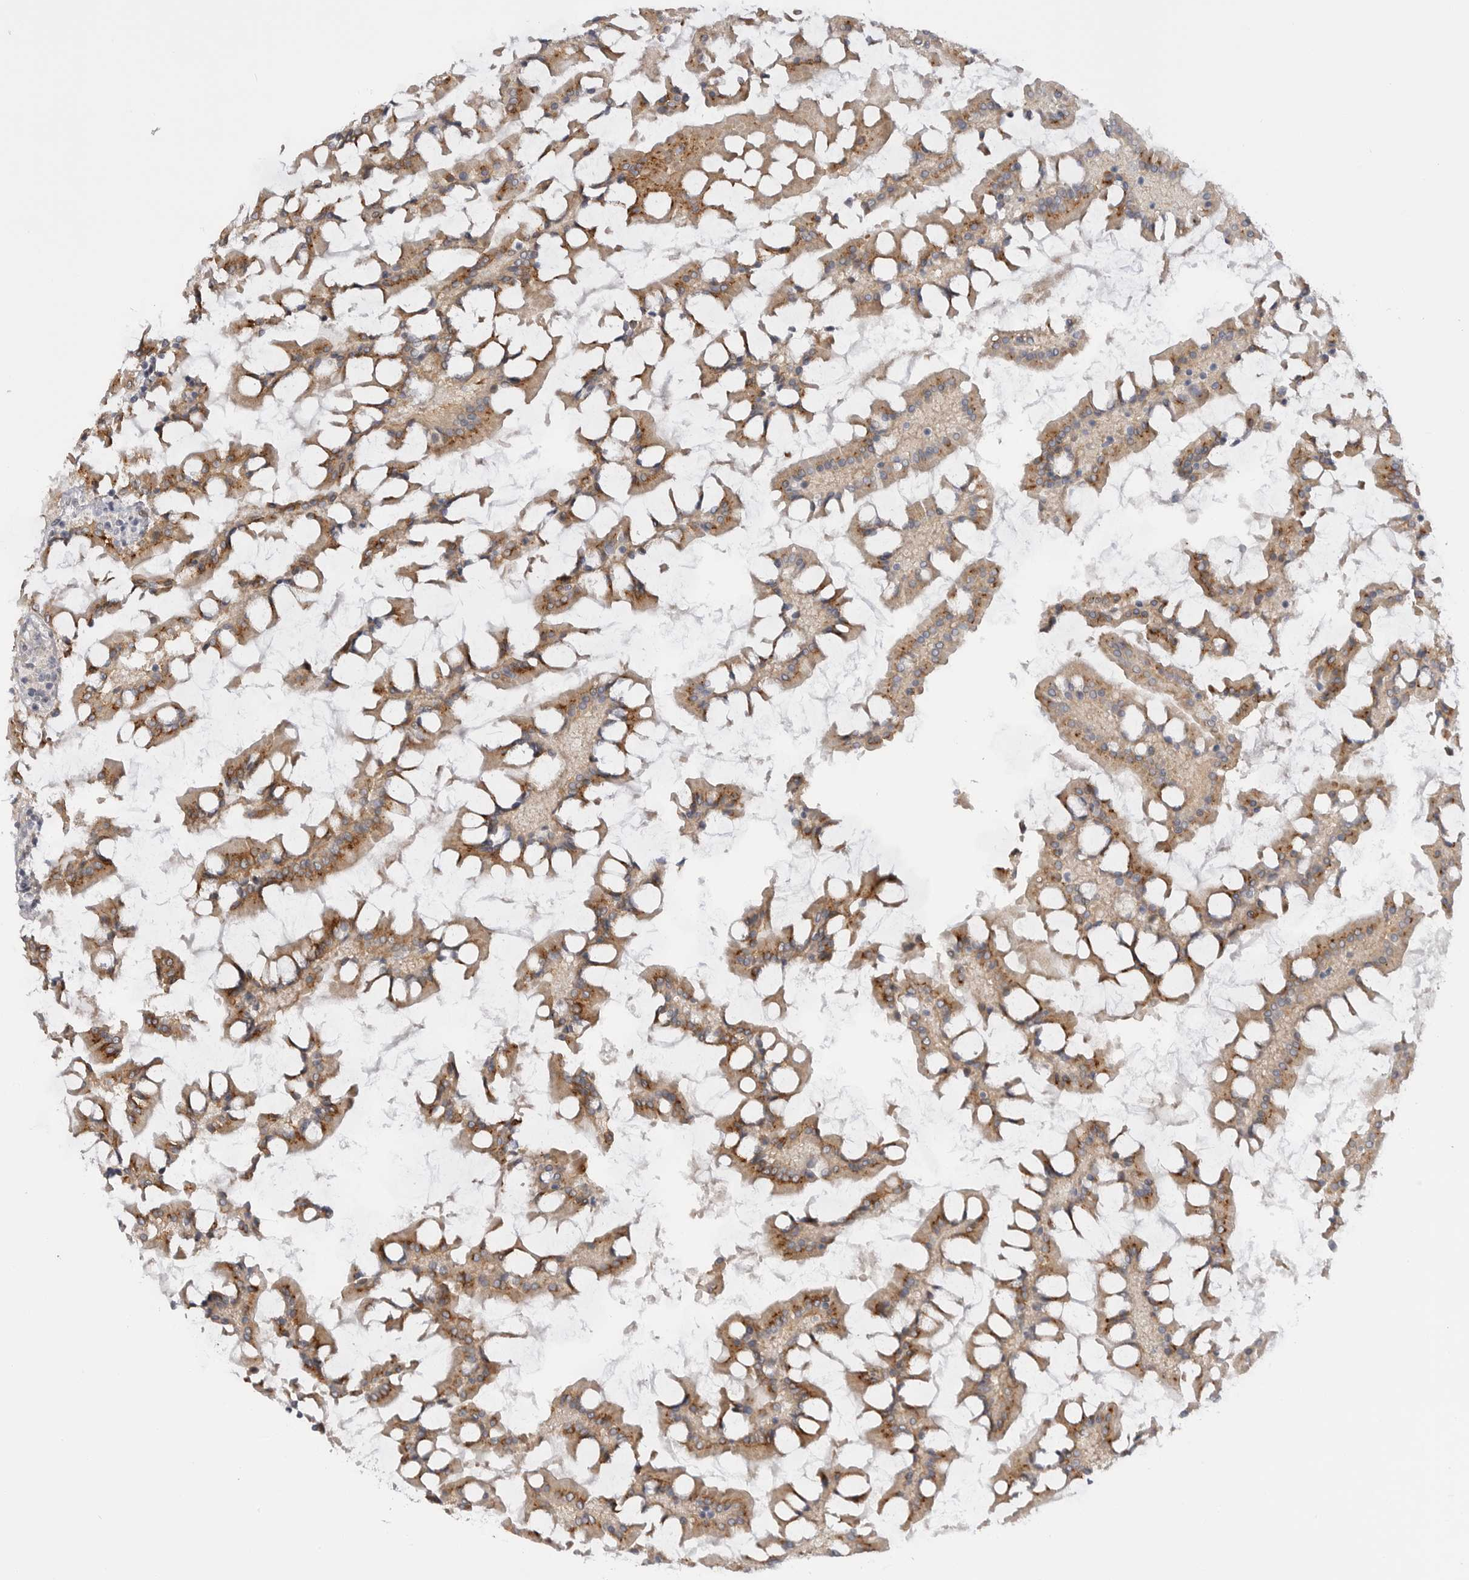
{"staining": {"intensity": "moderate", "quantity": ">75%", "location": "cytoplasmic/membranous"}, "tissue": "small intestine", "cell_type": "Glandular cells", "image_type": "normal", "snomed": [{"axis": "morphology", "description": "Normal tissue, NOS"}, {"axis": "topography", "description": "Small intestine"}], "caption": "This histopathology image reveals benign small intestine stained with IHC to label a protein in brown. The cytoplasmic/membranous of glandular cells show moderate positivity for the protein. Nuclei are counter-stained blue.", "gene": "GGT6", "patient": {"sex": "male", "age": 41}}